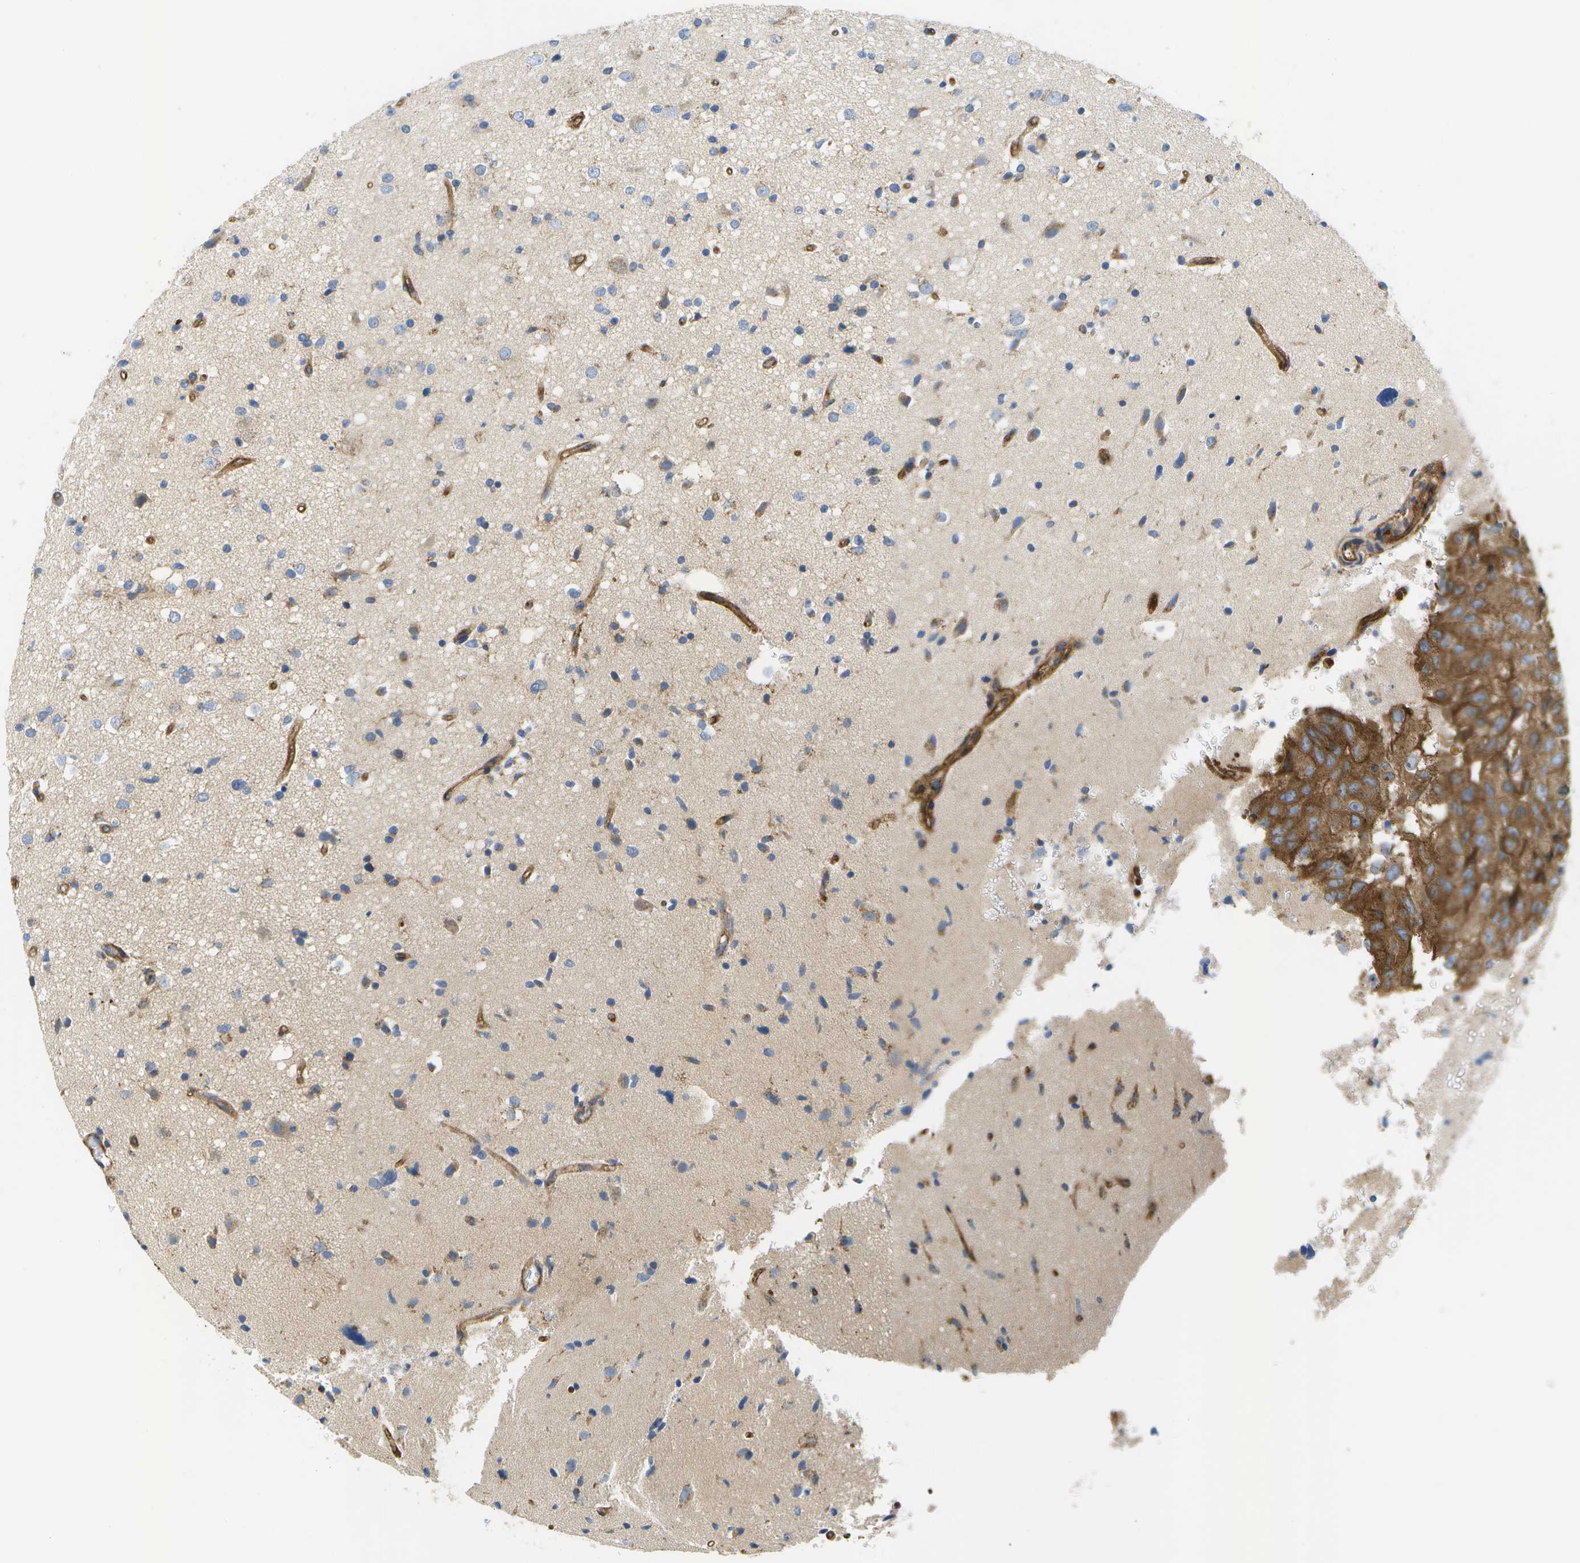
{"staining": {"intensity": "moderate", "quantity": "<25%", "location": "cytoplasmic/membranous"}, "tissue": "glioma", "cell_type": "Tumor cells", "image_type": "cancer", "snomed": [{"axis": "morphology", "description": "Glioma, malignant, High grade"}, {"axis": "topography", "description": "Brain"}], "caption": "Tumor cells exhibit low levels of moderate cytoplasmic/membranous staining in about <25% of cells in high-grade glioma (malignant). (DAB IHC, brown staining for protein, blue staining for nuclei).", "gene": "BST2", "patient": {"sex": "male", "age": 33}}